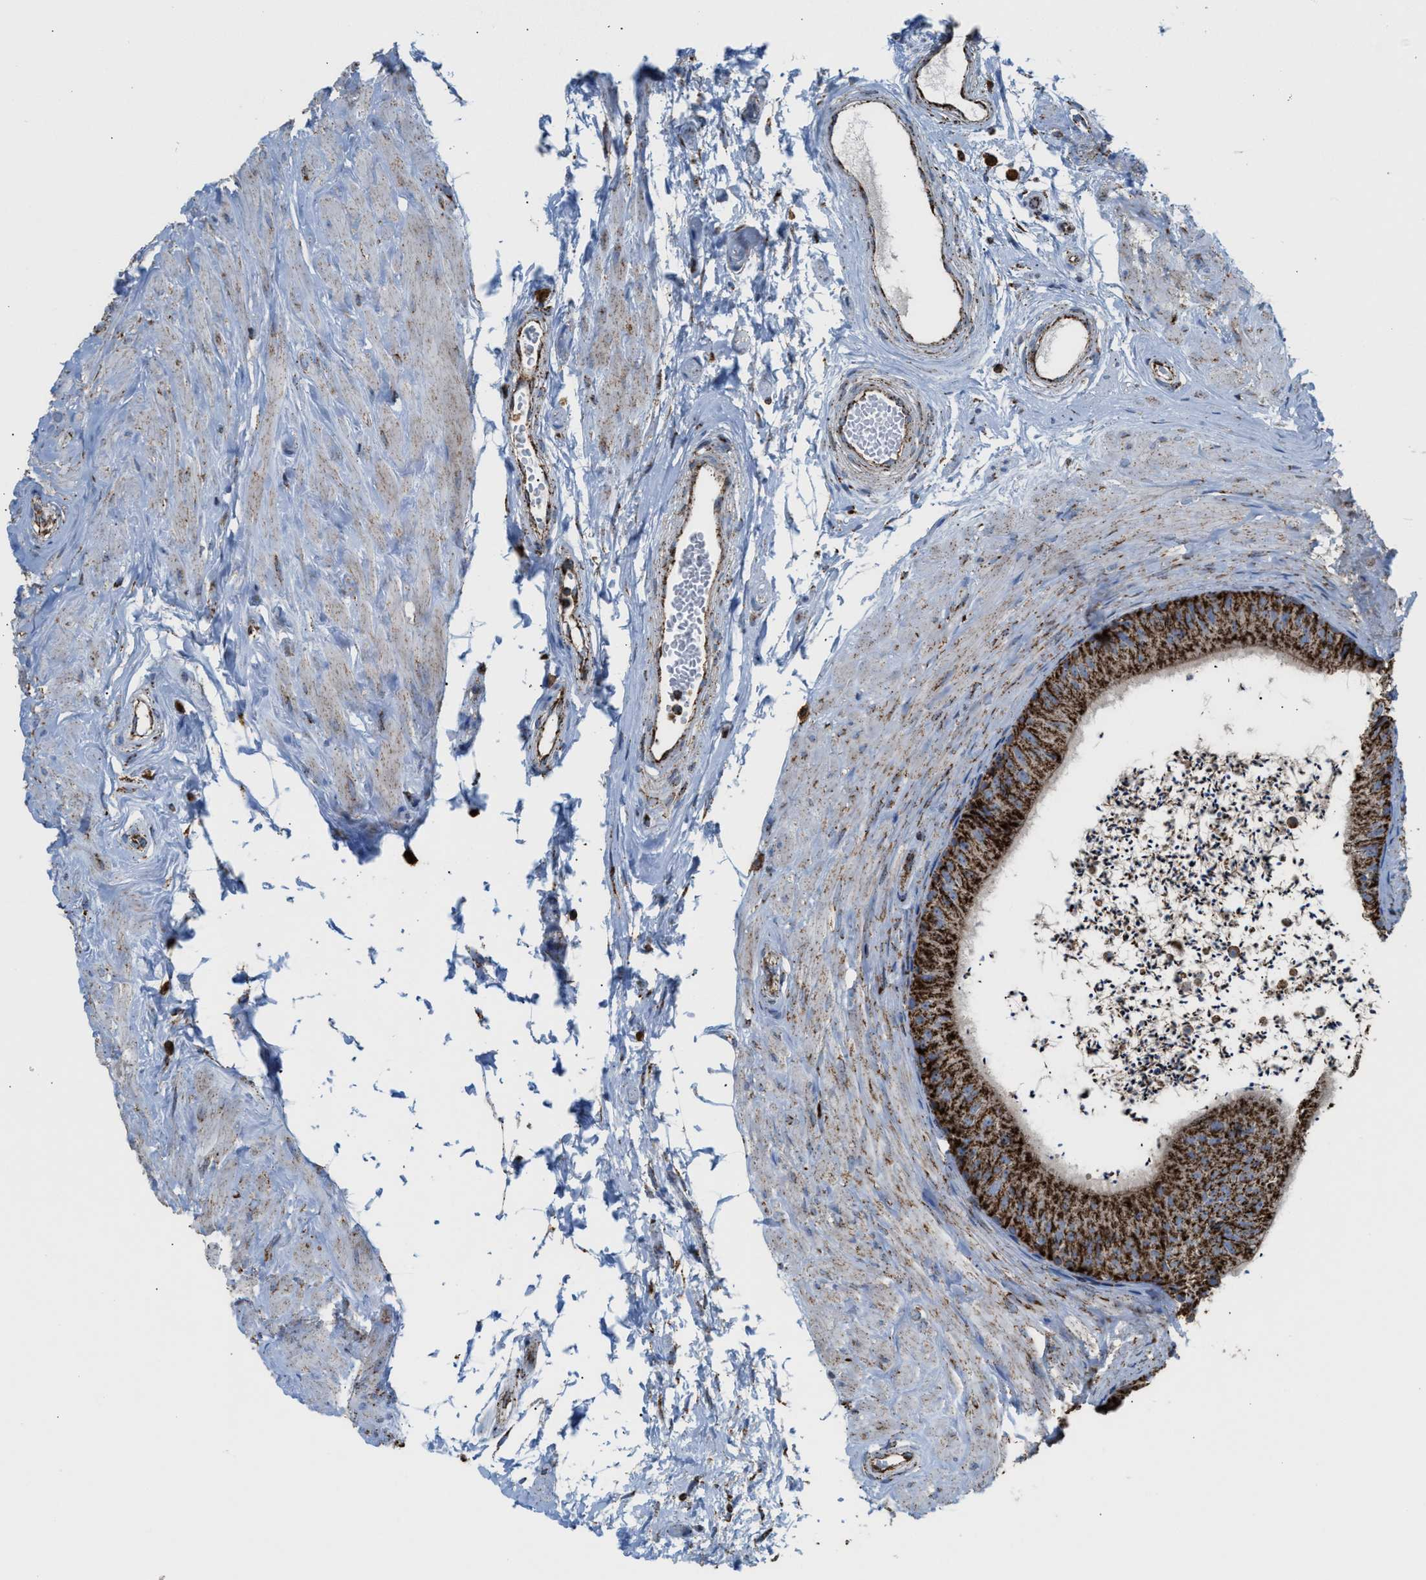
{"staining": {"intensity": "strong", "quantity": ">75%", "location": "cytoplasmic/membranous"}, "tissue": "epididymis", "cell_type": "Glandular cells", "image_type": "normal", "snomed": [{"axis": "morphology", "description": "Normal tissue, NOS"}, {"axis": "topography", "description": "Epididymis"}], "caption": "Immunohistochemical staining of benign epididymis demonstrates strong cytoplasmic/membranous protein expression in approximately >75% of glandular cells.", "gene": "ECHS1", "patient": {"sex": "male", "age": 56}}